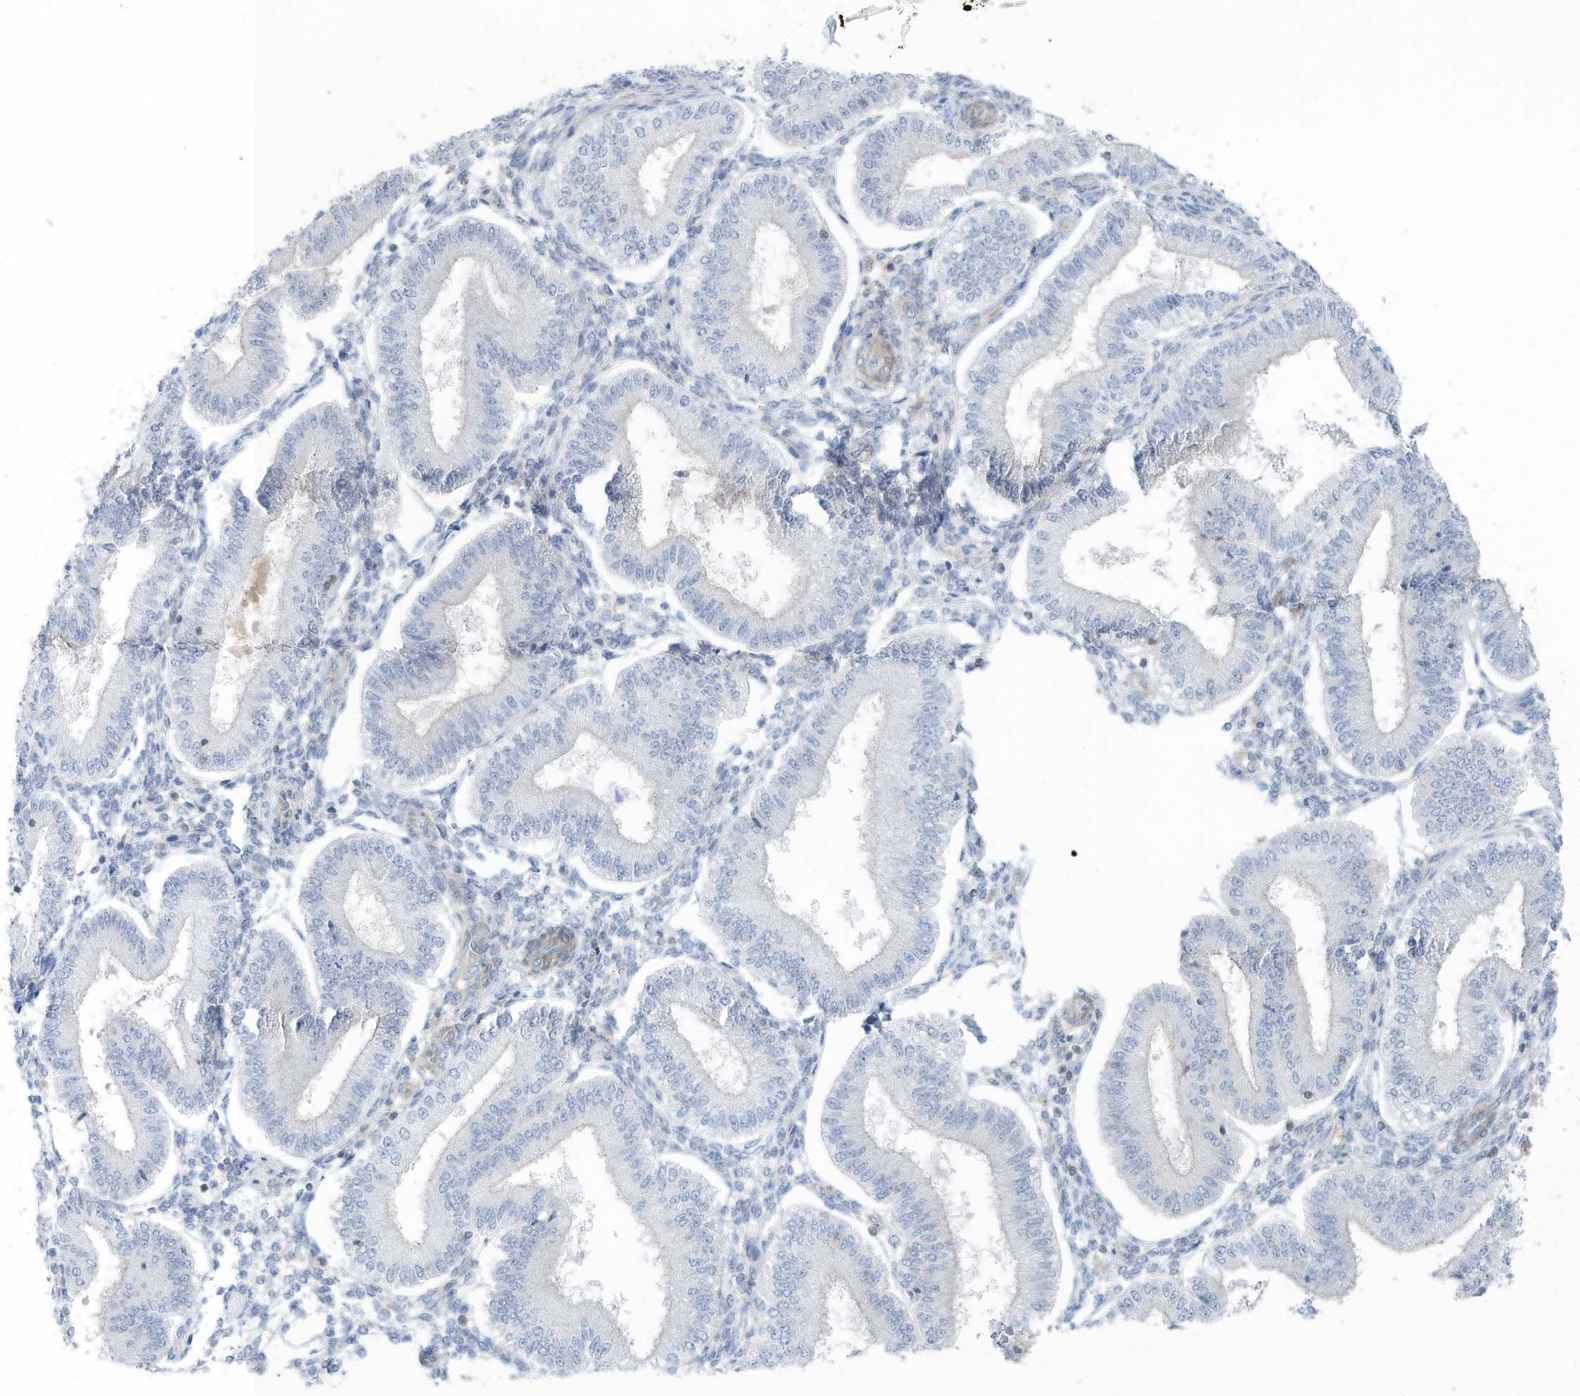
{"staining": {"intensity": "negative", "quantity": "none", "location": "none"}, "tissue": "endometrium", "cell_type": "Cells in endometrial stroma", "image_type": "normal", "snomed": [{"axis": "morphology", "description": "Normal tissue, NOS"}, {"axis": "topography", "description": "Endometrium"}], "caption": "Micrograph shows no significant protein staining in cells in endometrial stroma of benign endometrium.", "gene": "ZNF846", "patient": {"sex": "female", "age": 39}}